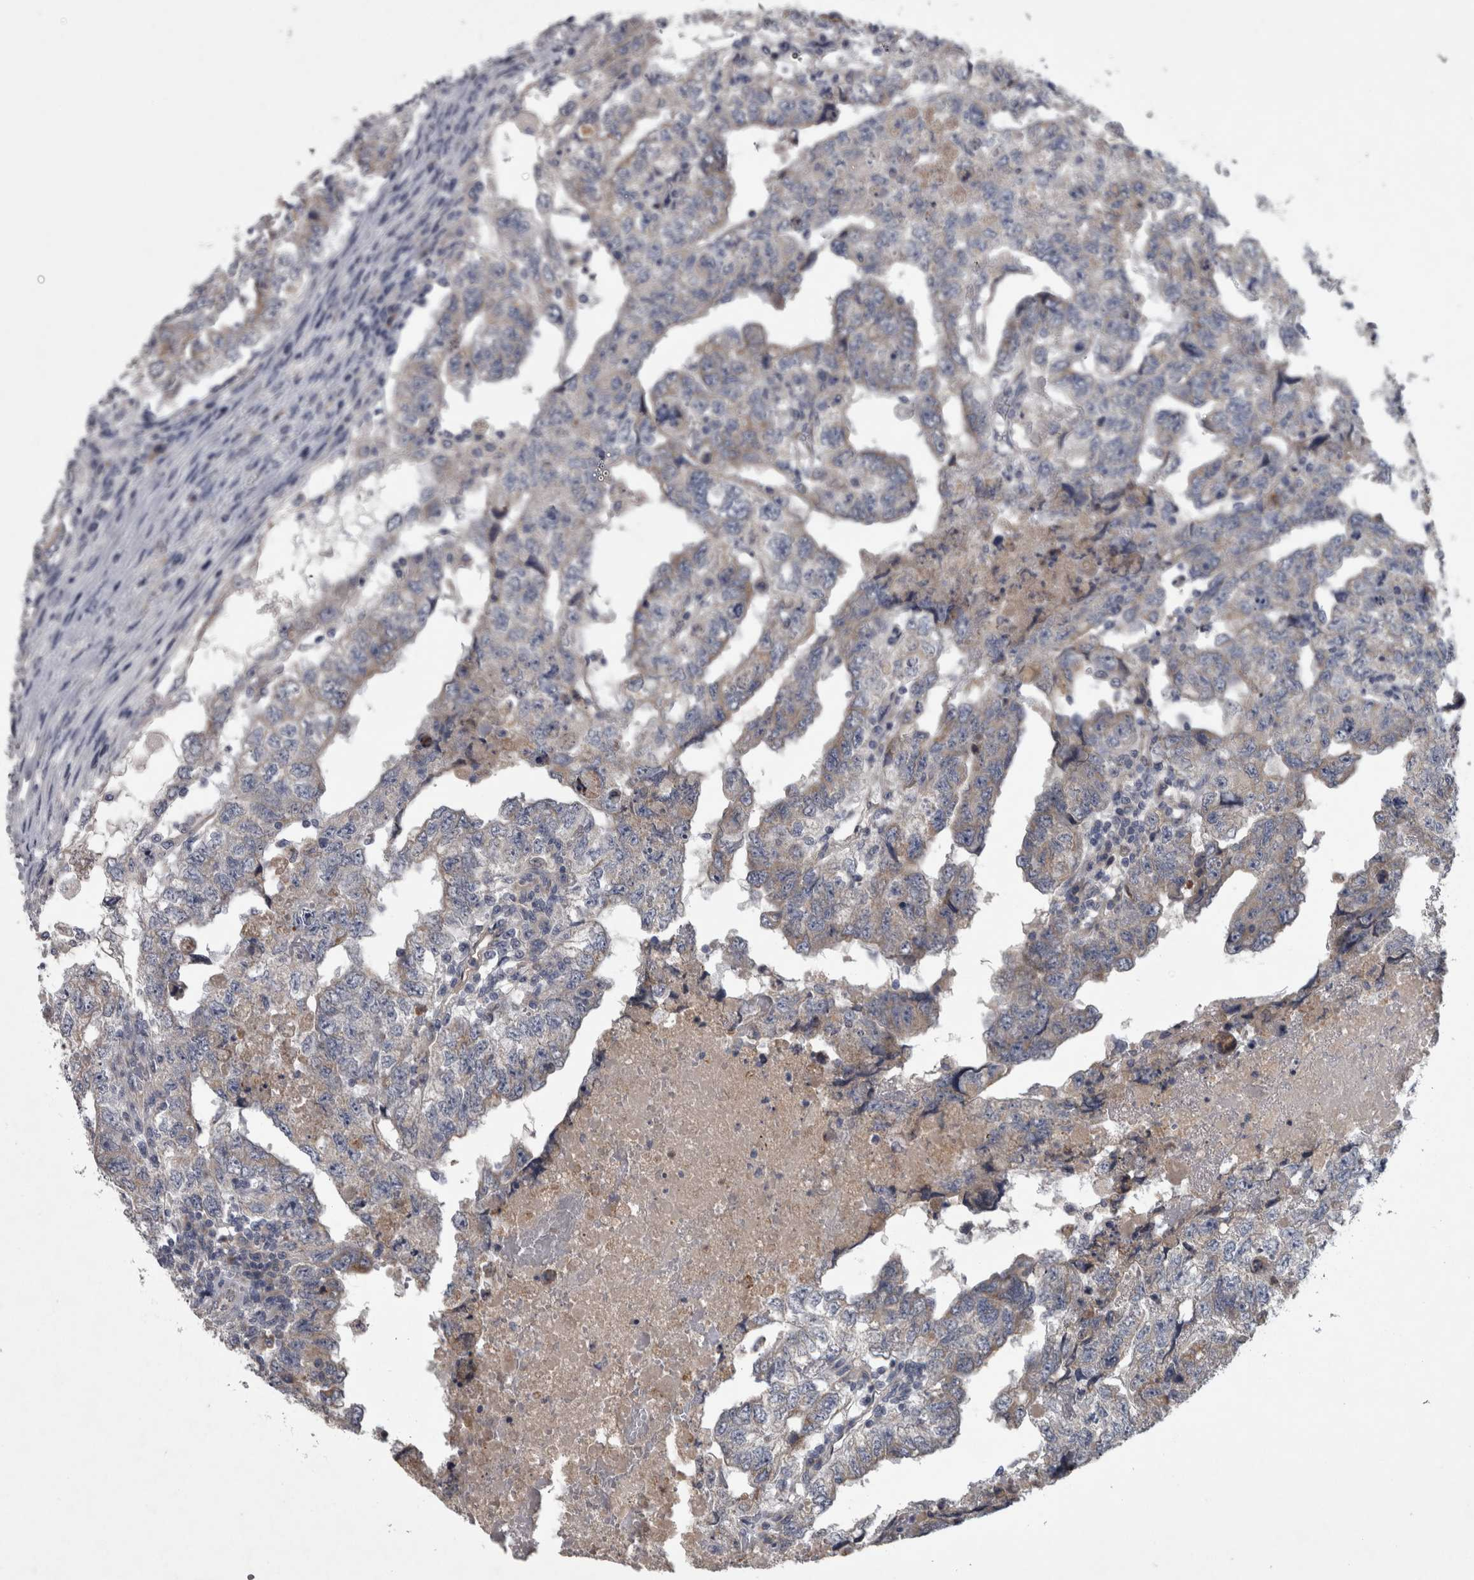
{"staining": {"intensity": "negative", "quantity": "none", "location": "none"}, "tissue": "testis cancer", "cell_type": "Tumor cells", "image_type": "cancer", "snomed": [{"axis": "morphology", "description": "Carcinoma, Embryonal, NOS"}, {"axis": "topography", "description": "Testis"}], "caption": "Tumor cells show no significant staining in testis cancer (embryonal carcinoma).", "gene": "DBT", "patient": {"sex": "male", "age": 36}}